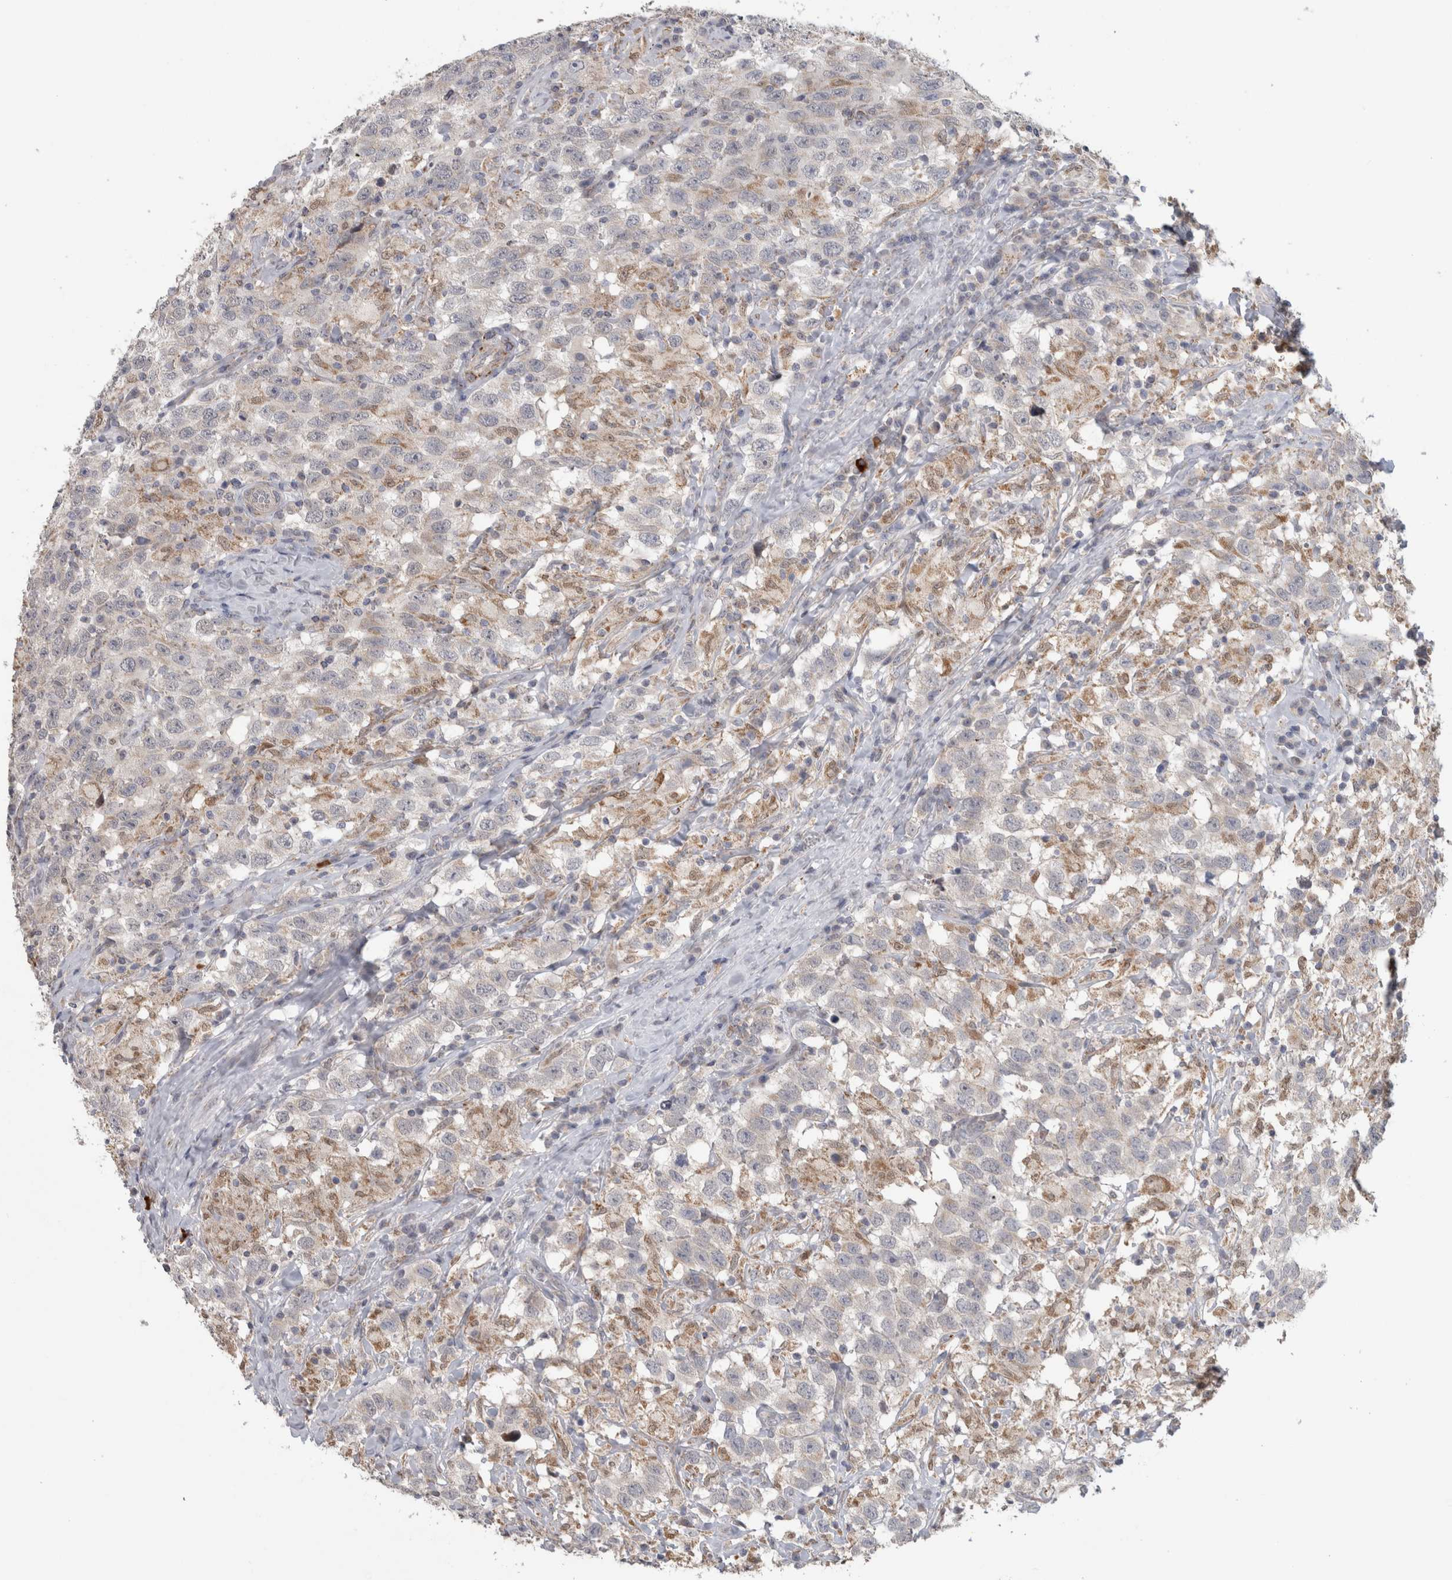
{"staining": {"intensity": "moderate", "quantity": "<25%", "location": "cytoplasmic/membranous,nuclear"}, "tissue": "testis cancer", "cell_type": "Tumor cells", "image_type": "cancer", "snomed": [{"axis": "morphology", "description": "Seminoma, NOS"}, {"axis": "topography", "description": "Testis"}], "caption": "Seminoma (testis) was stained to show a protein in brown. There is low levels of moderate cytoplasmic/membranous and nuclear positivity in approximately <25% of tumor cells. Nuclei are stained in blue.", "gene": "RAB18", "patient": {"sex": "male", "age": 41}}